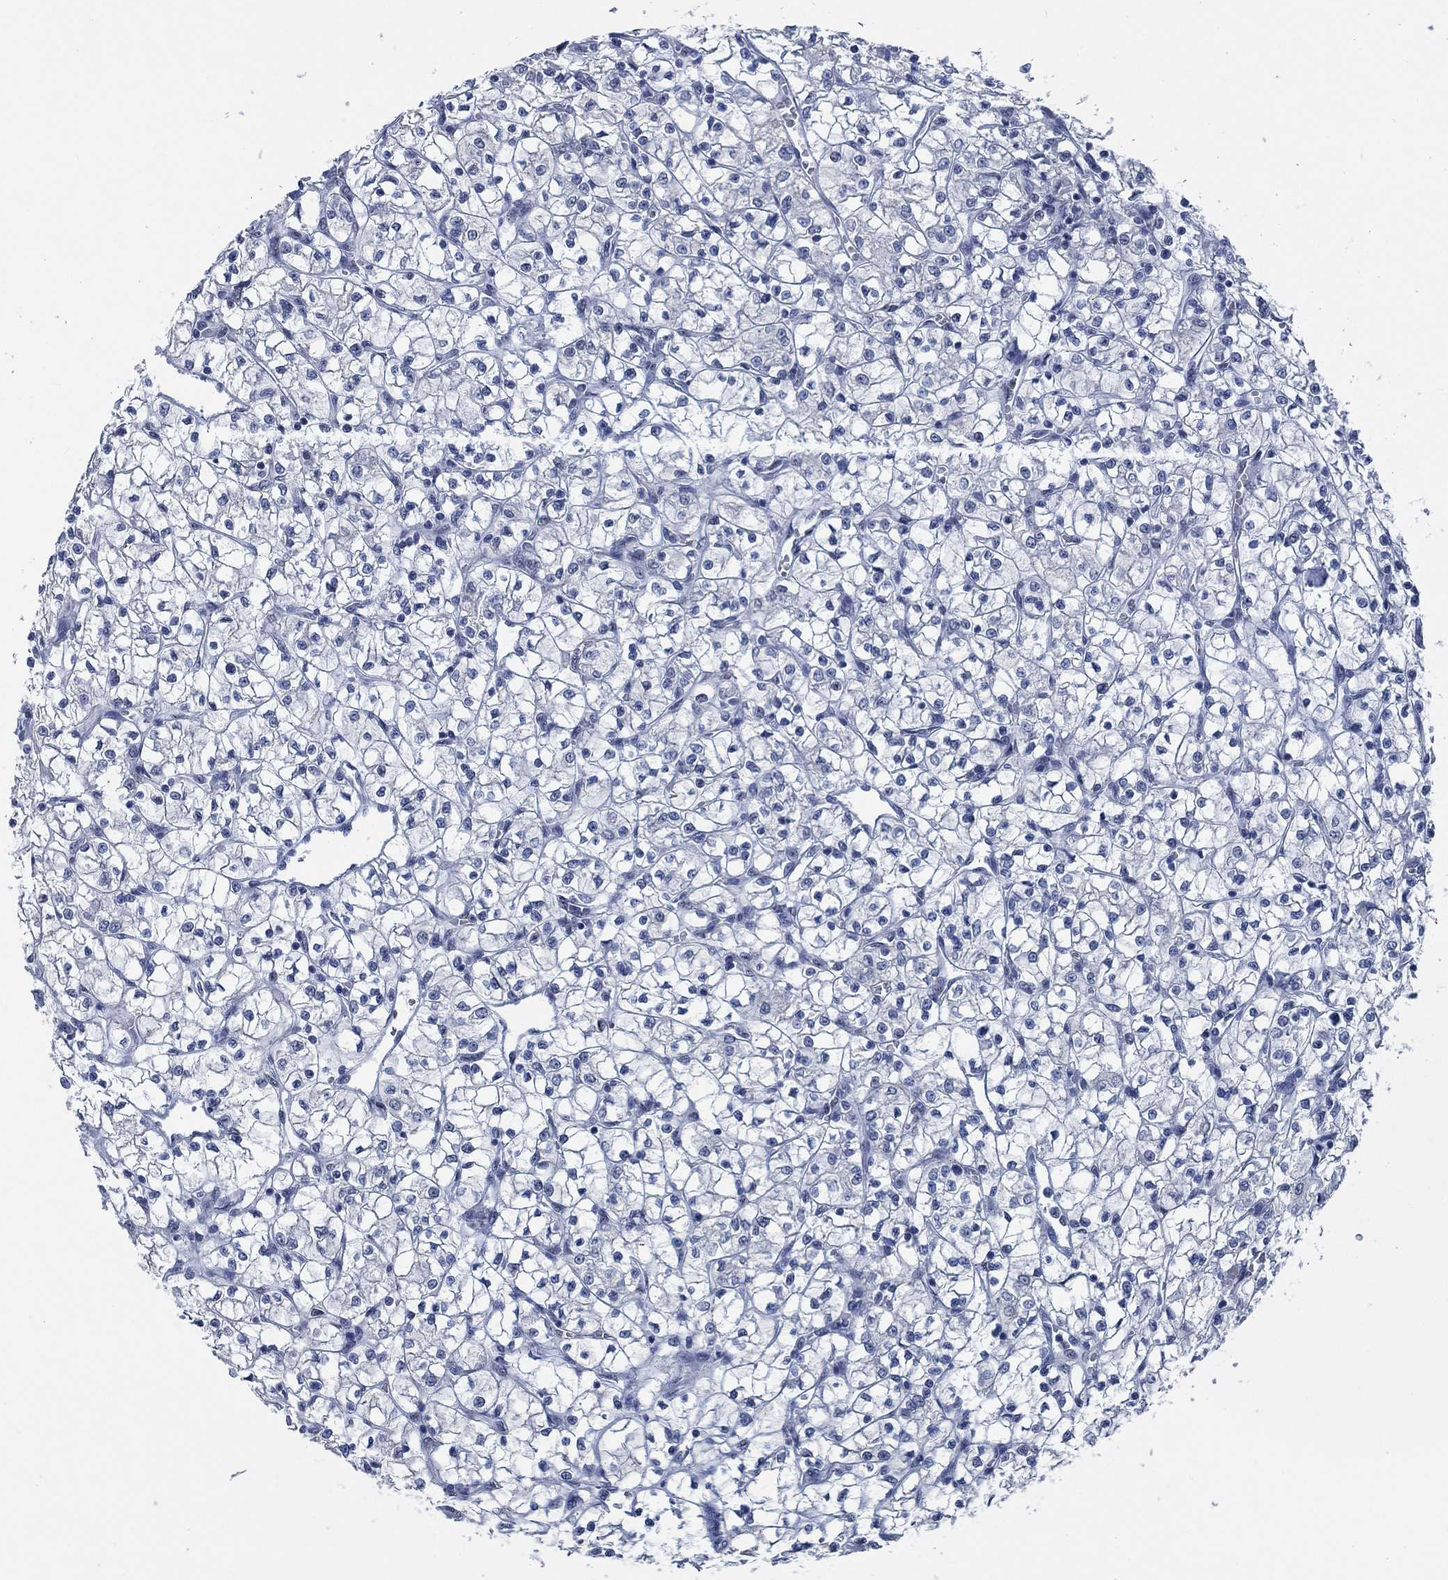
{"staining": {"intensity": "negative", "quantity": "none", "location": "none"}, "tissue": "renal cancer", "cell_type": "Tumor cells", "image_type": "cancer", "snomed": [{"axis": "morphology", "description": "Adenocarcinoma, NOS"}, {"axis": "topography", "description": "Kidney"}], "caption": "IHC image of neoplastic tissue: human renal adenocarcinoma stained with DAB (3,3'-diaminobenzidine) reveals no significant protein expression in tumor cells. (DAB IHC with hematoxylin counter stain).", "gene": "OBSCN", "patient": {"sex": "female", "age": 64}}